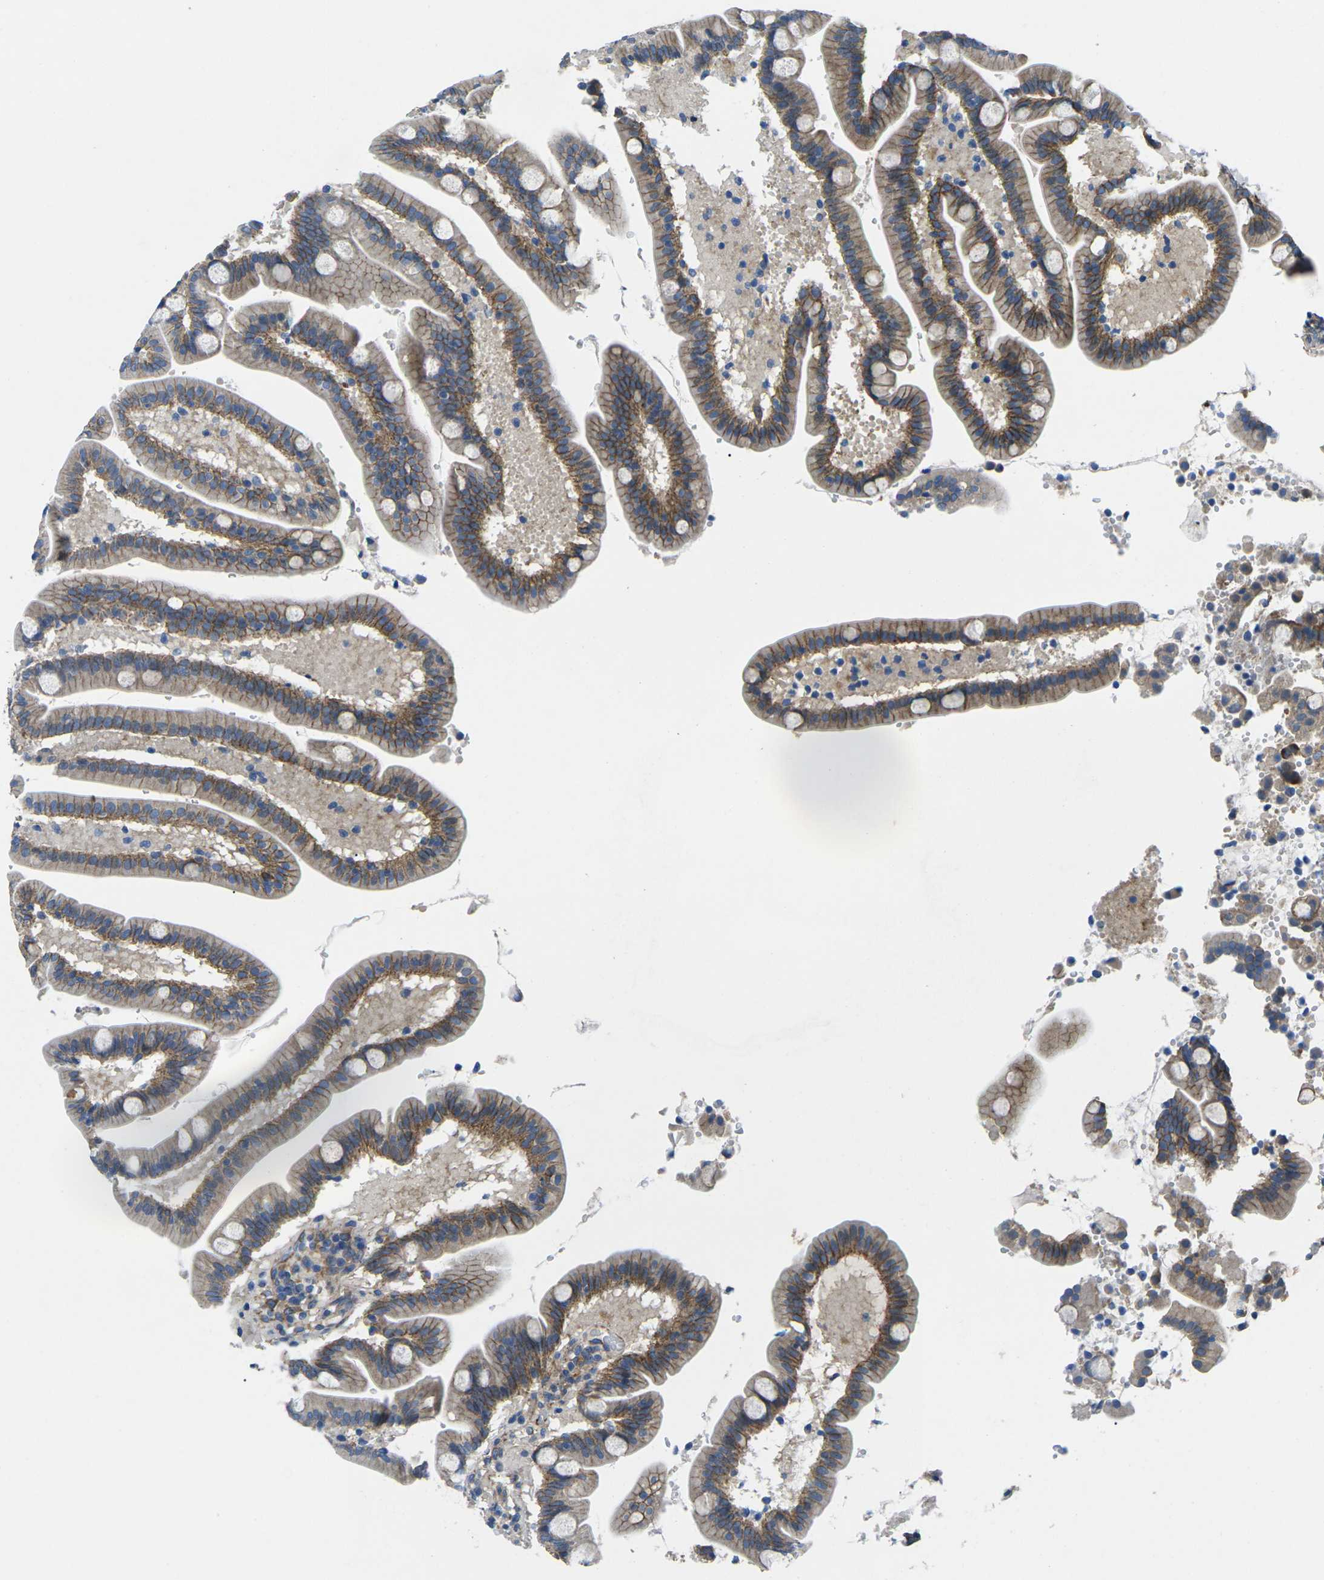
{"staining": {"intensity": "moderate", "quantity": ">75%", "location": "cytoplasmic/membranous"}, "tissue": "duodenum", "cell_type": "Glandular cells", "image_type": "normal", "snomed": [{"axis": "morphology", "description": "Normal tissue, NOS"}, {"axis": "topography", "description": "Duodenum"}], "caption": "A high-resolution photomicrograph shows immunohistochemistry staining of unremarkable duodenum, which reveals moderate cytoplasmic/membranous staining in about >75% of glandular cells.", "gene": "CTNND1", "patient": {"sex": "male", "age": 54}}